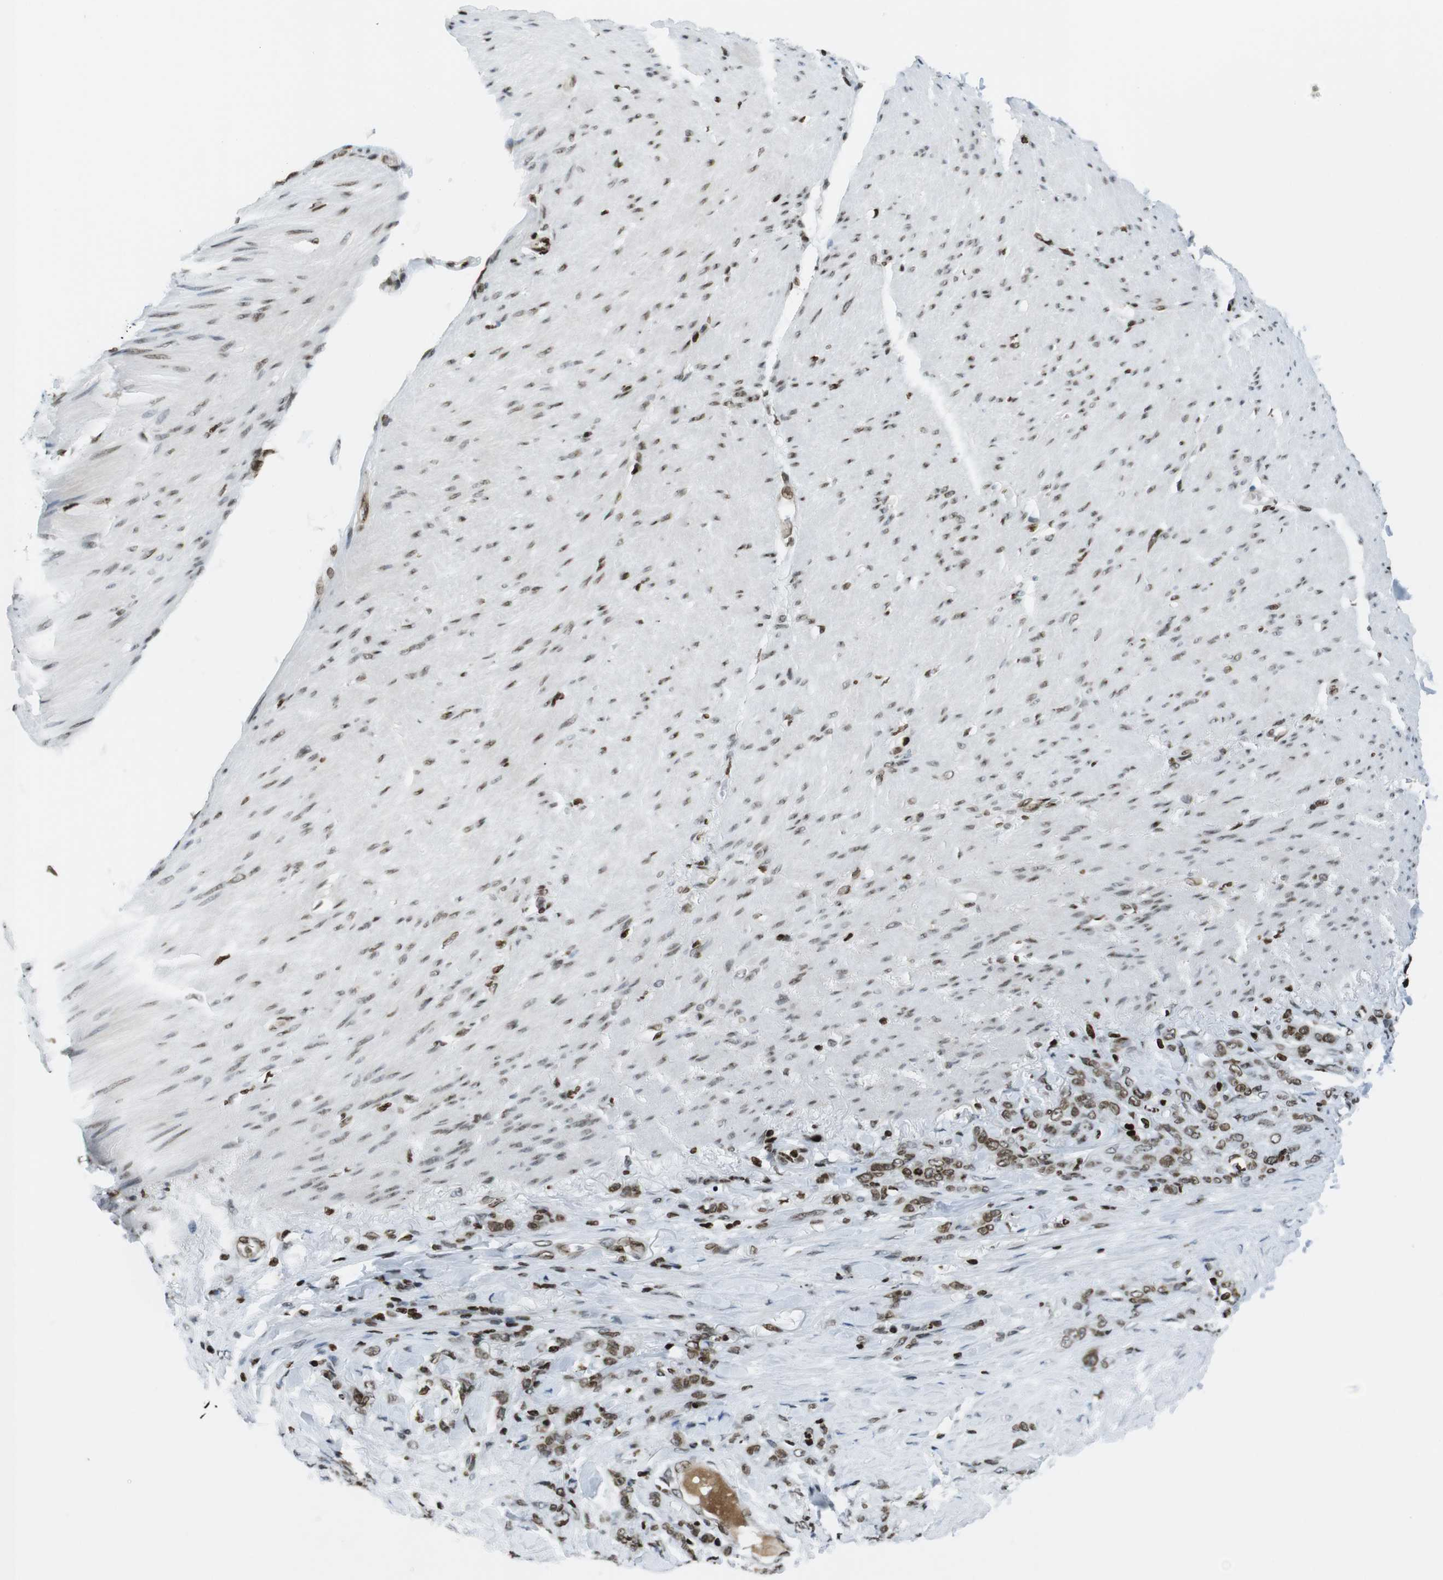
{"staining": {"intensity": "moderate", "quantity": ">75%", "location": "nuclear"}, "tissue": "stomach cancer", "cell_type": "Tumor cells", "image_type": "cancer", "snomed": [{"axis": "morphology", "description": "Adenocarcinoma, NOS"}, {"axis": "topography", "description": "Stomach"}], "caption": "This is a photomicrograph of immunohistochemistry staining of stomach cancer (adenocarcinoma), which shows moderate positivity in the nuclear of tumor cells.", "gene": "H2AC8", "patient": {"sex": "male", "age": 82}}